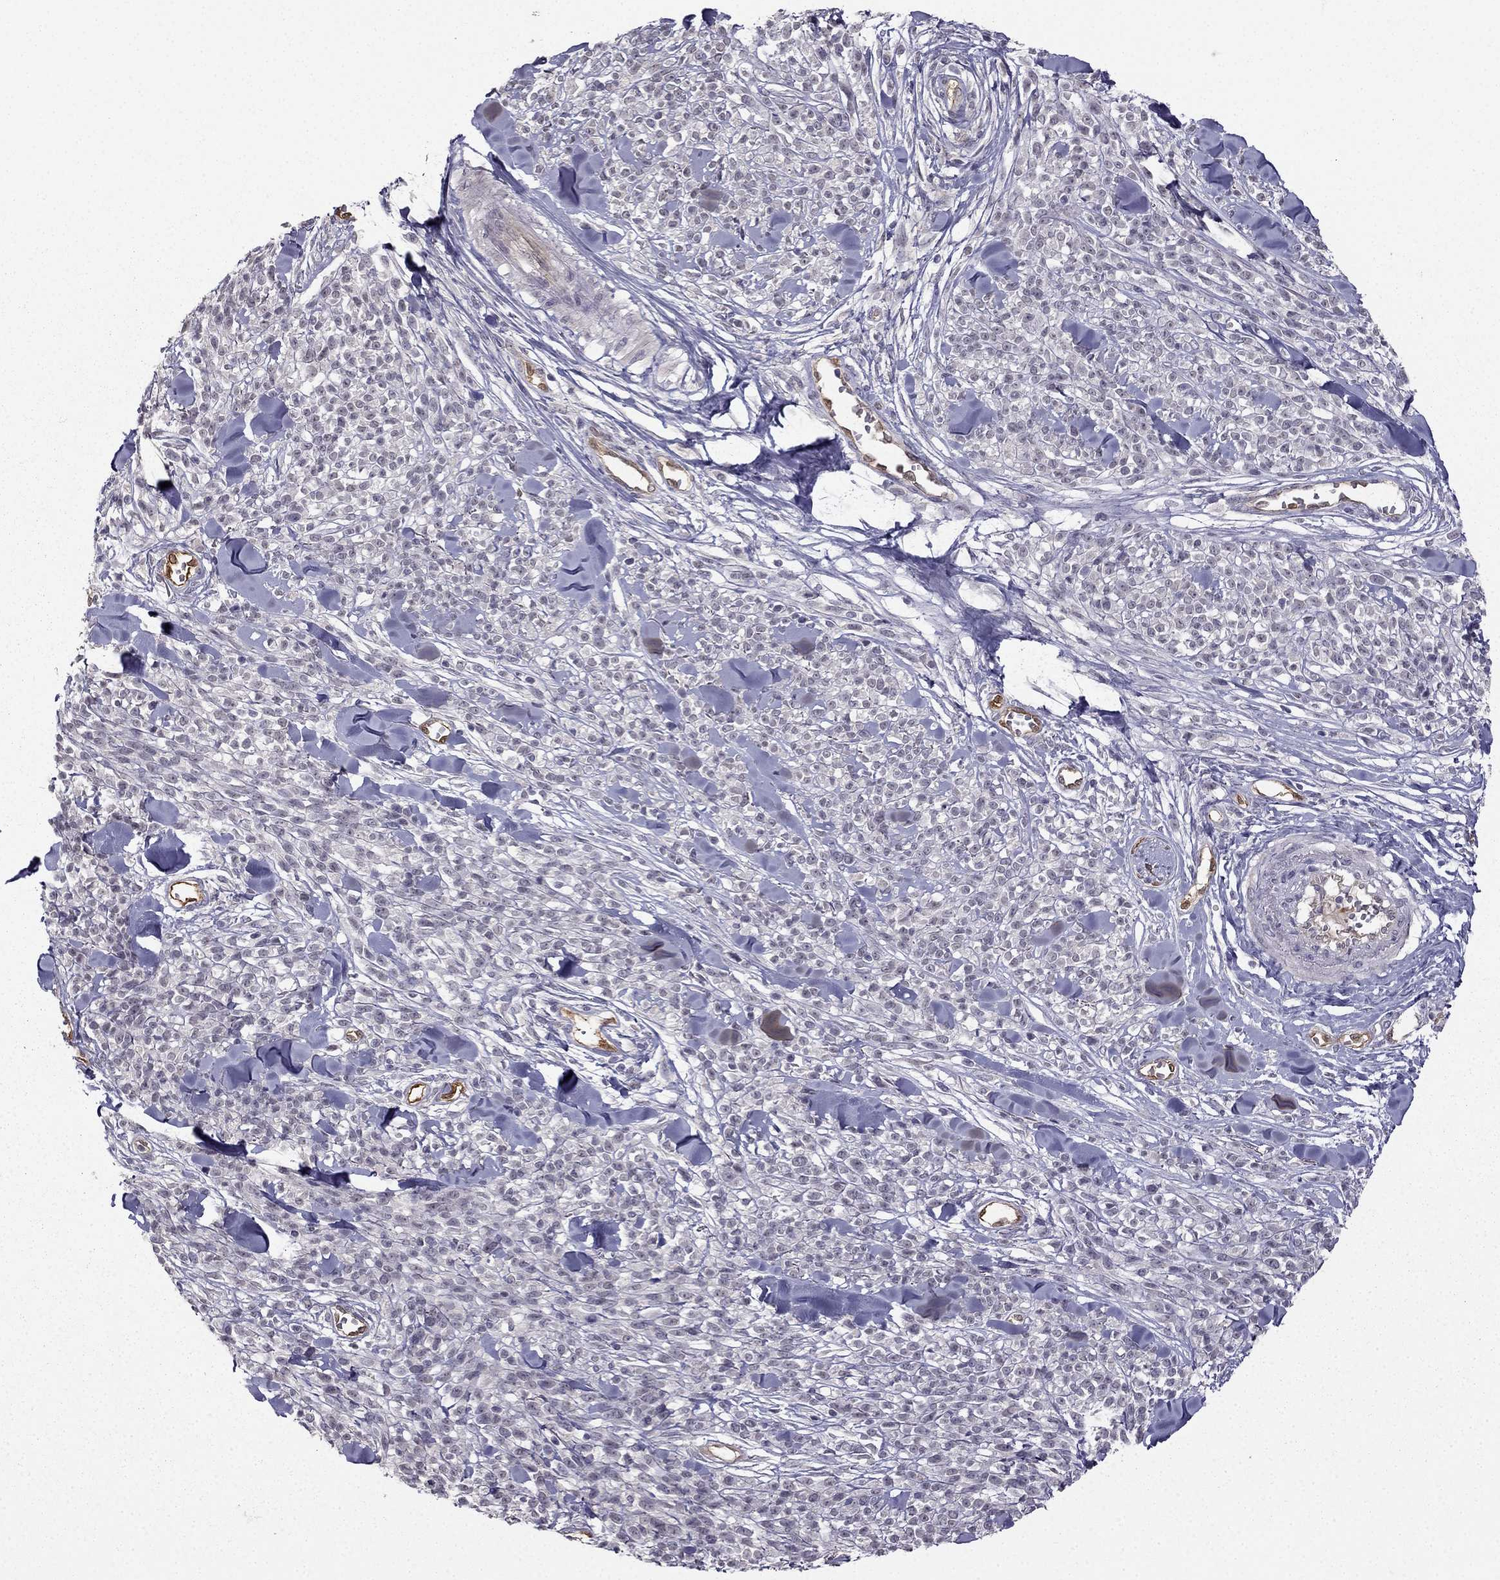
{"staining": {"intensity": "negative", "quantity": "none", "location": "none"}, "tissue": "melanoma", "cell_type": "Tumor cells", "image_type": "cancer", "snomed": [{"axis": "morphology", "description": "Malignant melanoma, NOS"}, {"axis": "topography", "description": "Skin"}, {"axis": "topography", "description": "Skin of trunk"}], "caption": "There is no significant staining in tumor cells of melanoma.", "gene": "NQO1", "patient": {"sex": "male", "age": 74}}